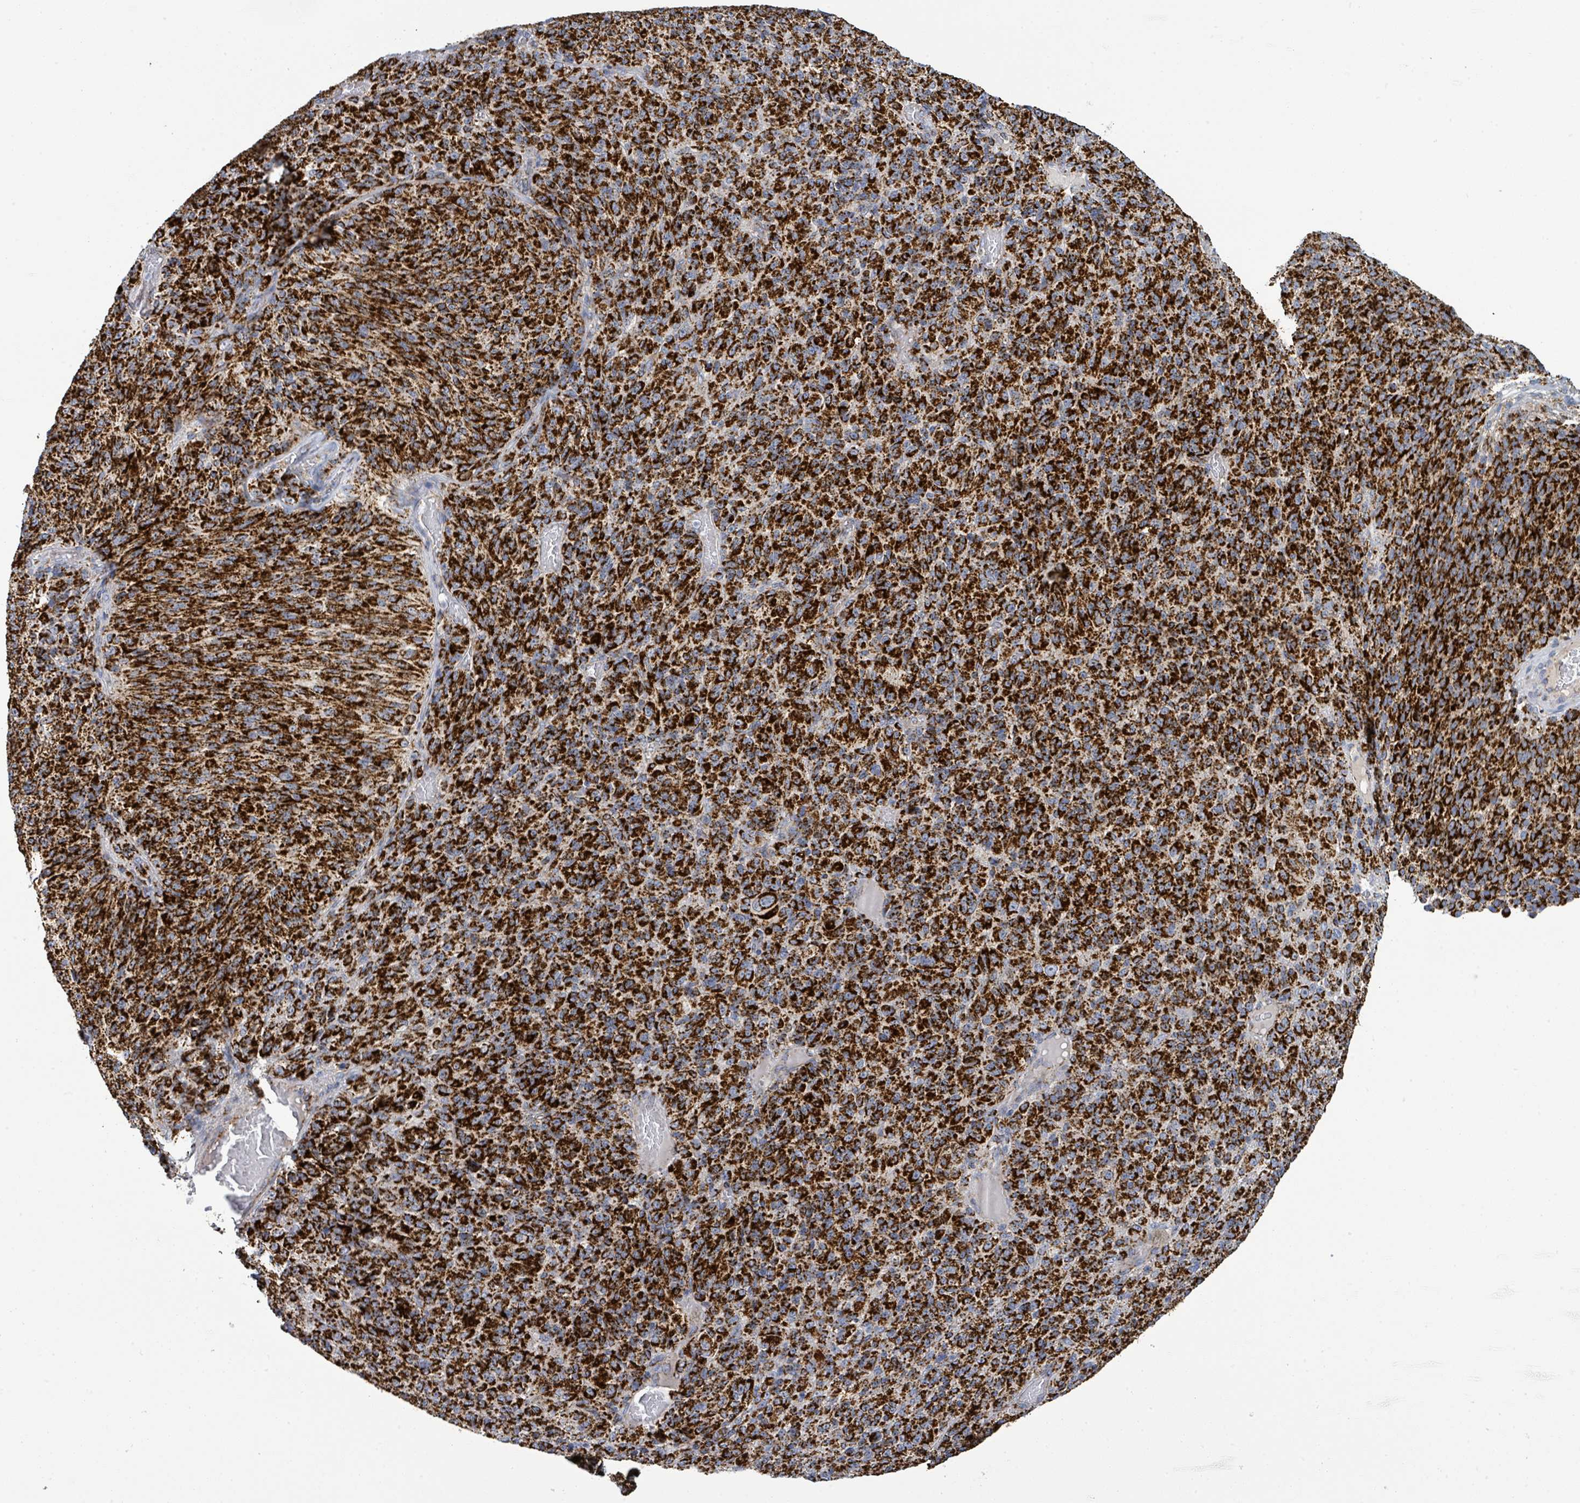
{"staining": {"intensity": "strong", "quantity": ">75%", "location": "cytoplasmic/membranous"}, "tissue": "melanoma", "cell_type": "Tumor cells", "image_type": "cancer", "snomed": [{"axis": "morphology", "description": "Malignant melanoma, Metastatic site"}, {"axis": "topography", "description": "Brain"}], "caption": "High-power microscopy captured an IHC image of malignant melanoma (metastatic site), revealing strong cytoplasmic/membranous staining in approximately >75% of tumor cells.", "gene": "SUCLG2", "patient": {"sex": "female", "age": 56}}